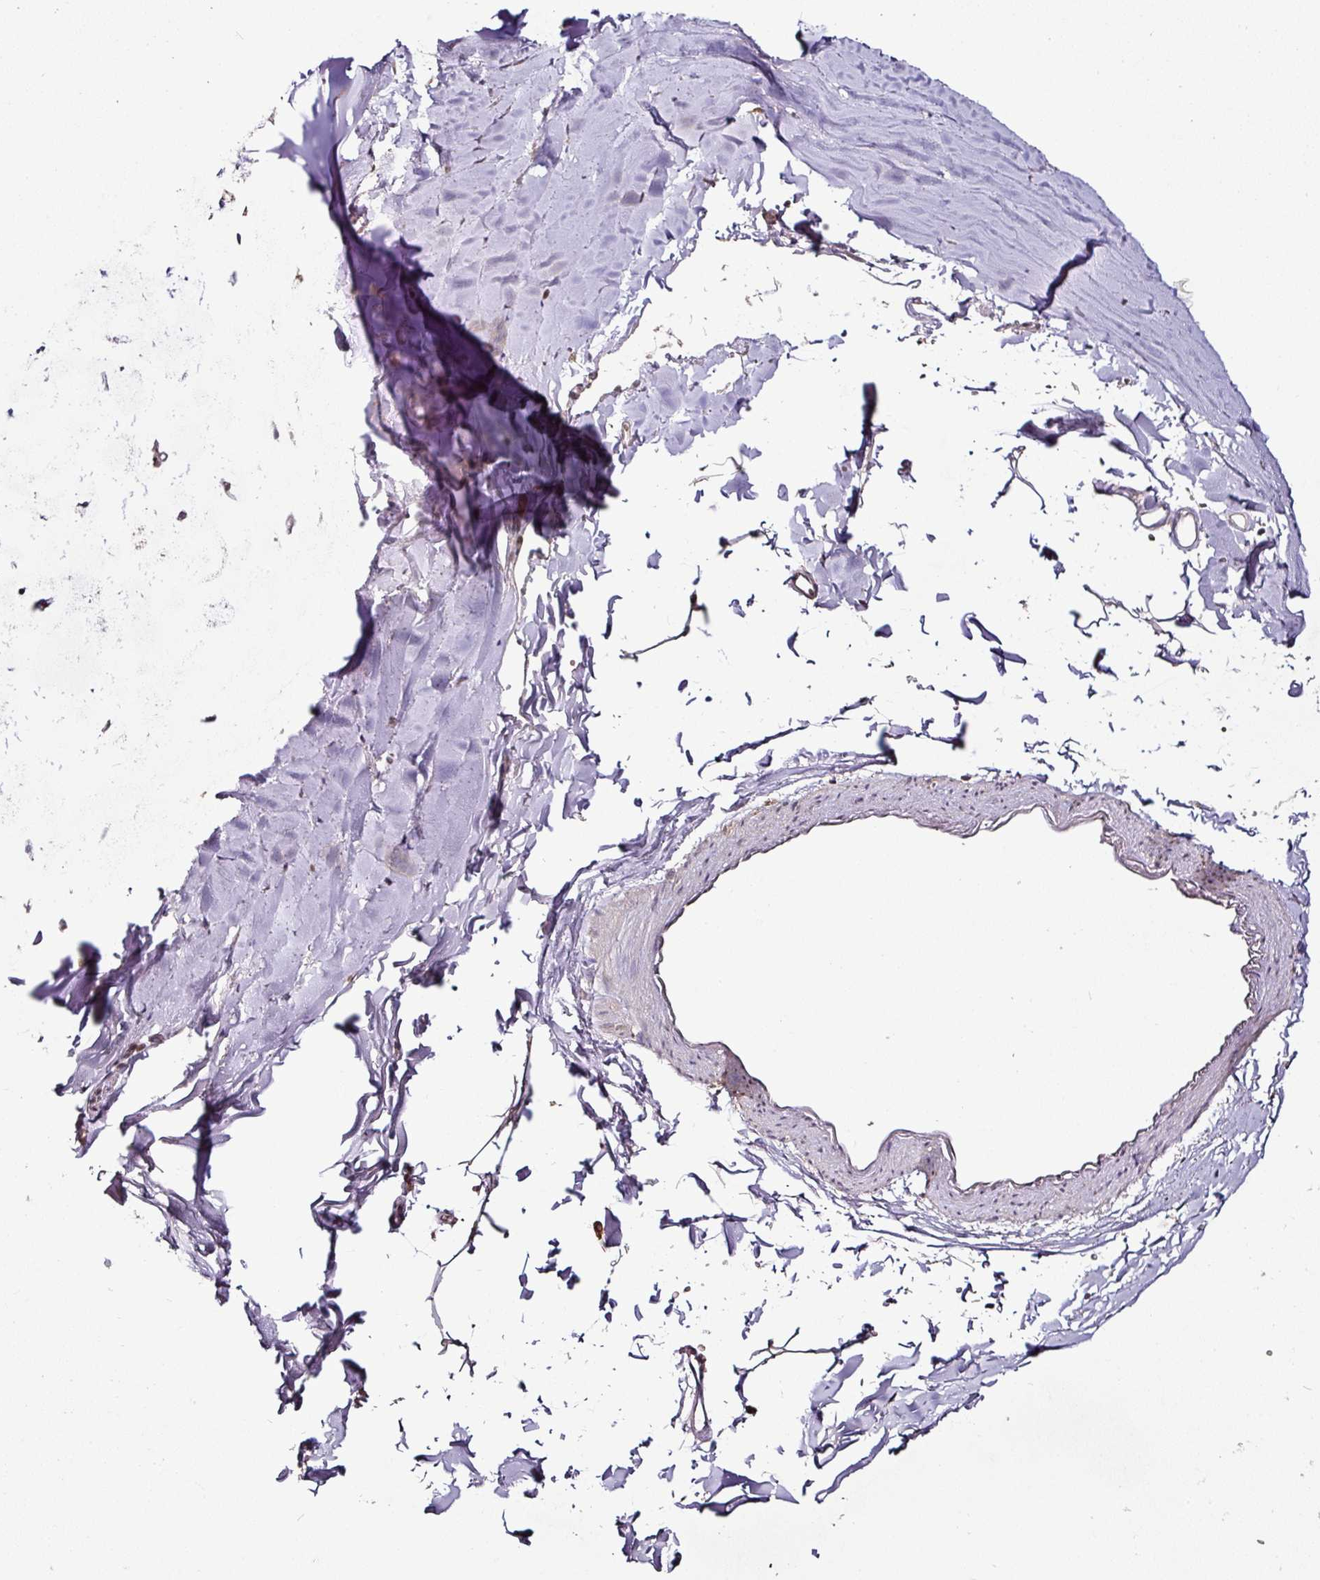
{"staining": {"intensity": "weak", "quantity": "25%-75%", "location": "cytoplasmic/membranous"}, "tissue": "soft tissue", "cell_type": "Fibroblasts", "image_type": "normal", "snomed": [{"axis": "morphology", "description": "Normal tissue, NOS"}, {"axis": "topography", "description": "Cartilage tissue"}, {"axis": "topography", "description": "Bronchus"}, {"axis": "topography", "description": "Peripheral nerve tissue"}], "caption": "Fibroblasts exhibit low levels of weak cytoplasmic/membranous staining in approximately 25%-75% of cells in unremarkable soft tissue. The protein of interest is shown in brown color, while the nuclei are stained blue.", "gene": "RPL38", "patient": {"sex": "female", "age": 59}}